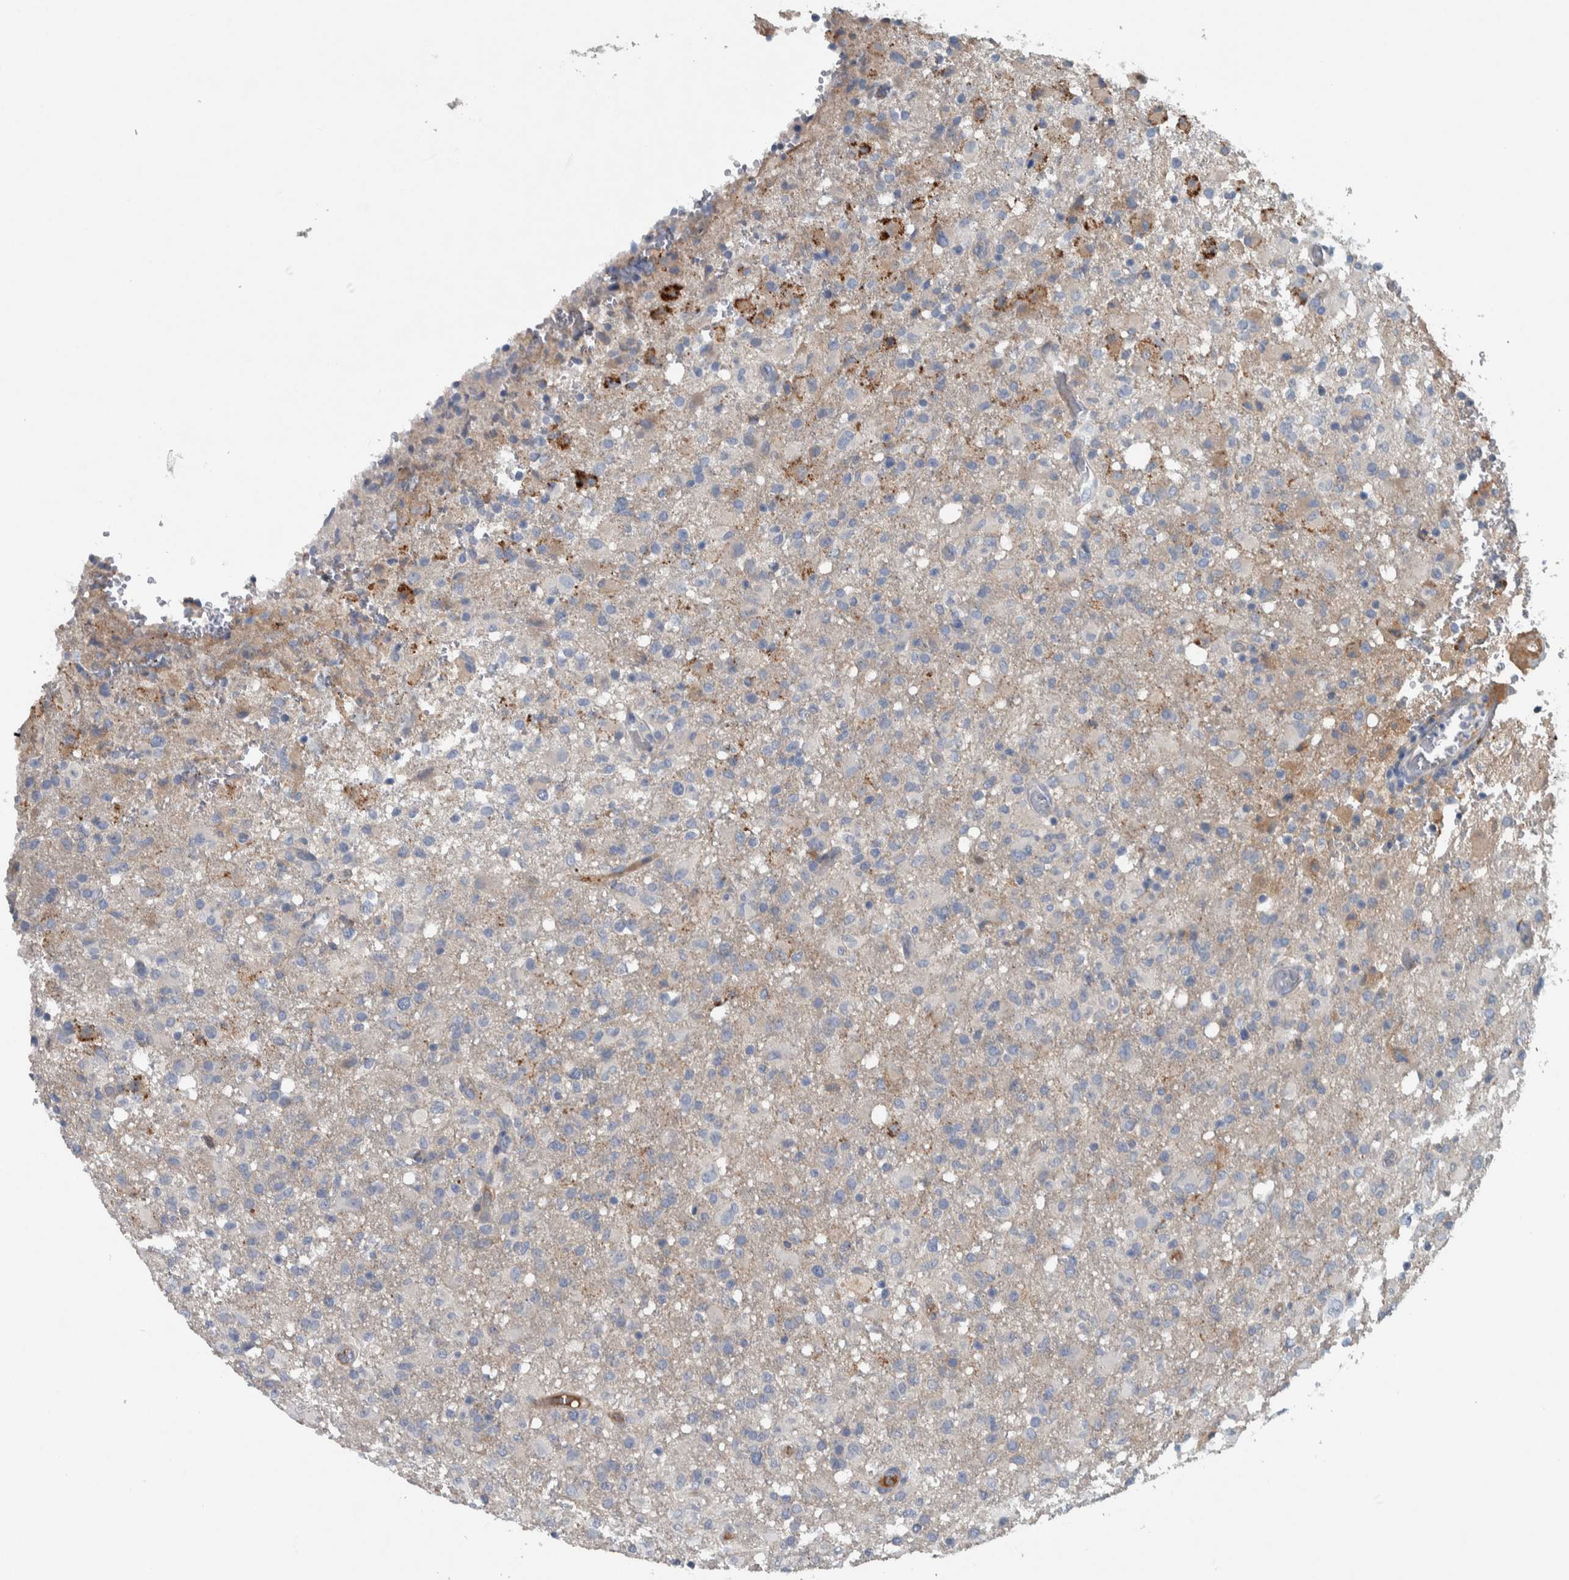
{"staining": {"intensity": "negative", "quantity": "none", "location": "none"}, "tissue": "glioma", "cell_type": "Tumor cells", "image_type": "cancer", "snomed": [{"axis": "morphology", "description": "Glioma, malignant, High grade"}, {"axis": "topography", "description": "Brain"}], "caption": "Immunohistochemistry (IHC) micrograph of glioma stained for a protein (brown), which shows no staining in tumor cells.", "gene": "SERPINC1", "patient": {"sex": "female", "age": 57}}